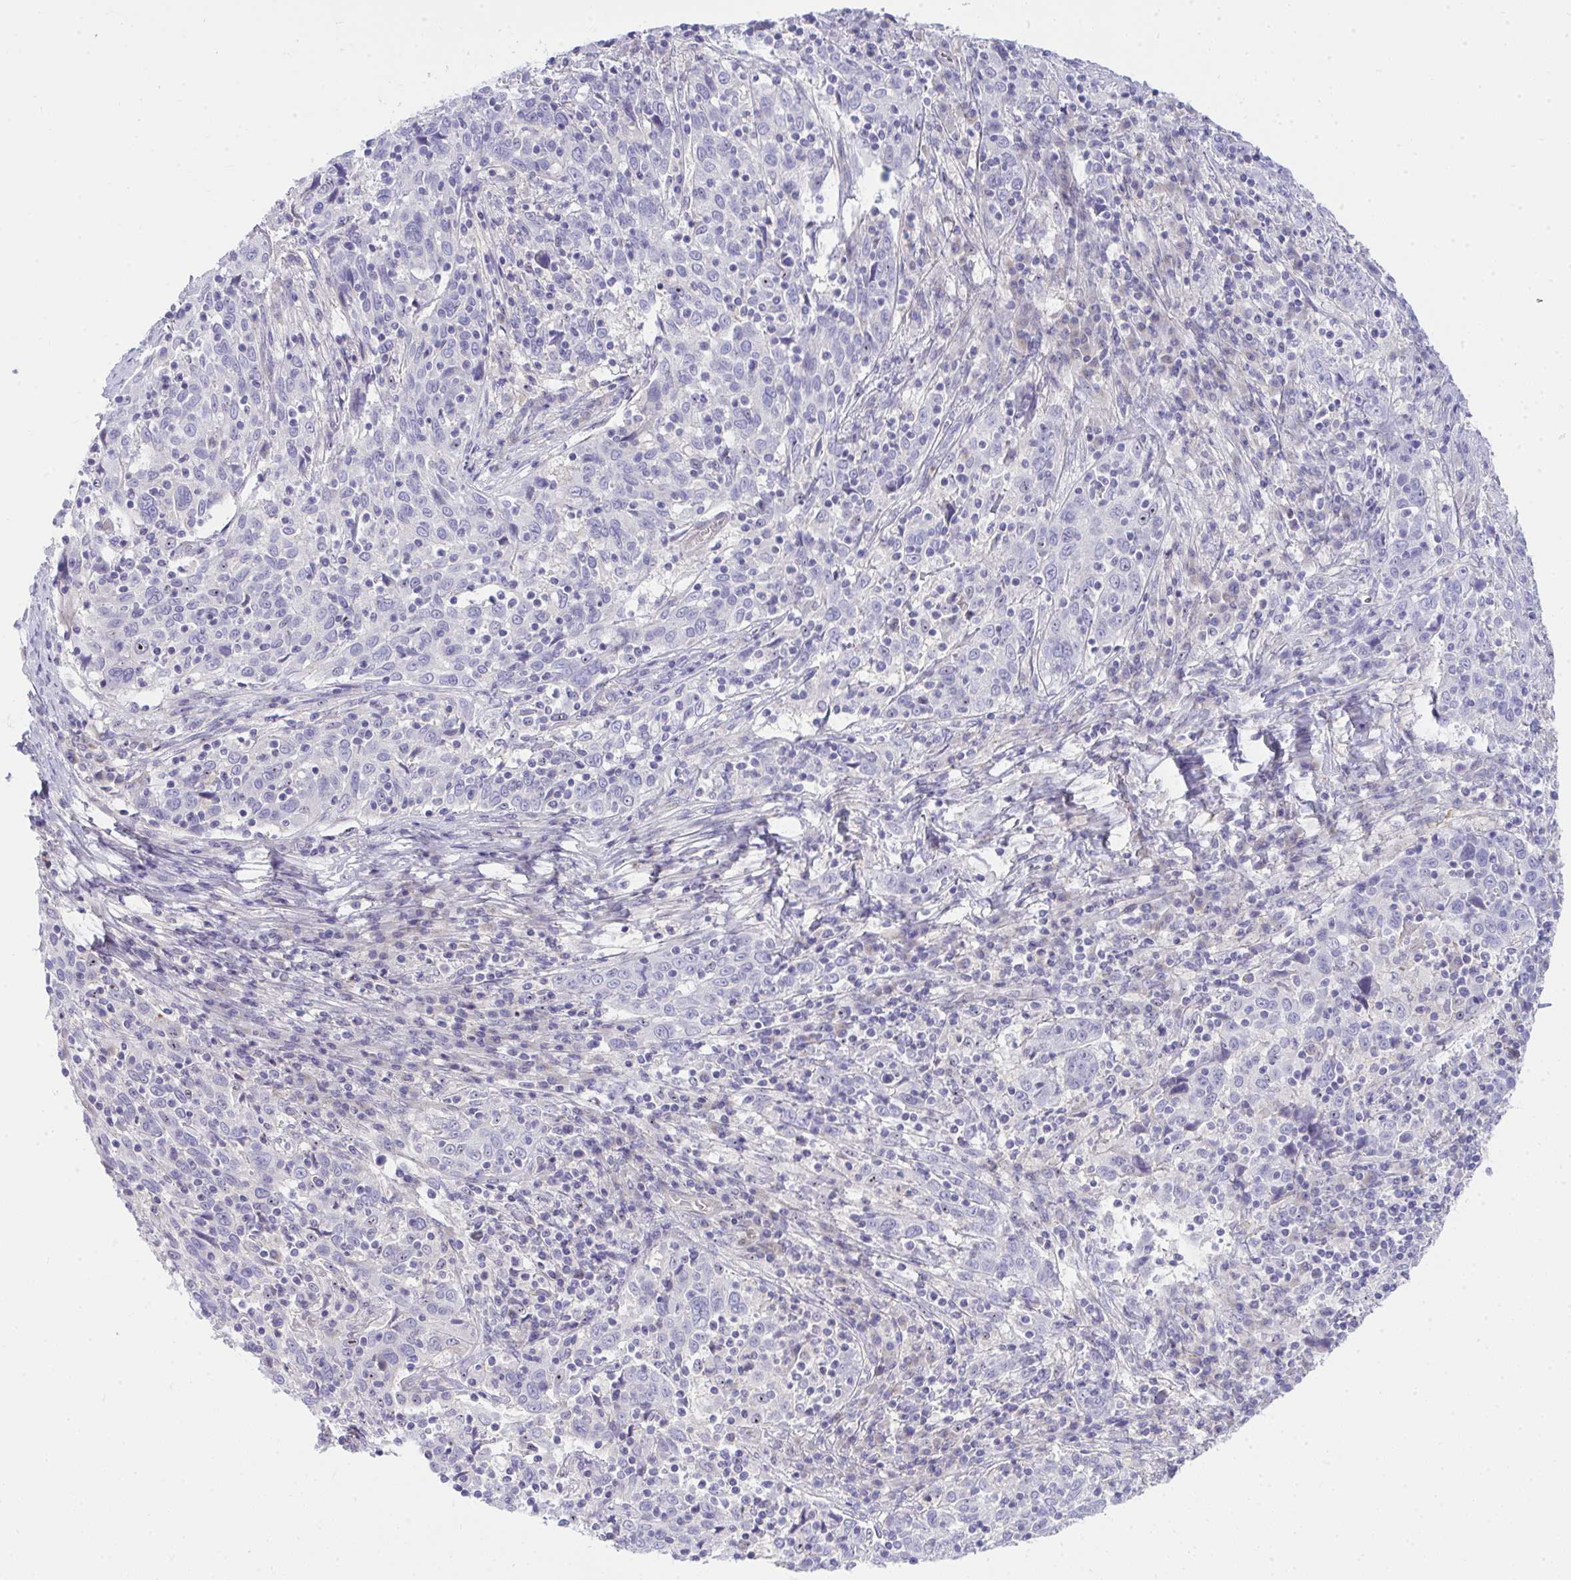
{"staining": {"intensity": "negative", "quantity": "none", "location": "none"}, "tissue": "cervical cancer", "cell_type": "Tumor cells", "image_type": "cancer", "snomed": [{"axis": "morphology", "description": "Squamous cell carcinoma, NOS"}, {"axis": "topography", "description": "Cervix"}], "caption": "There is no significant staining in tumor cells of cervical cancer.", "gene": "LRRC36", "patient": {"sex": "female", "age": 46}}